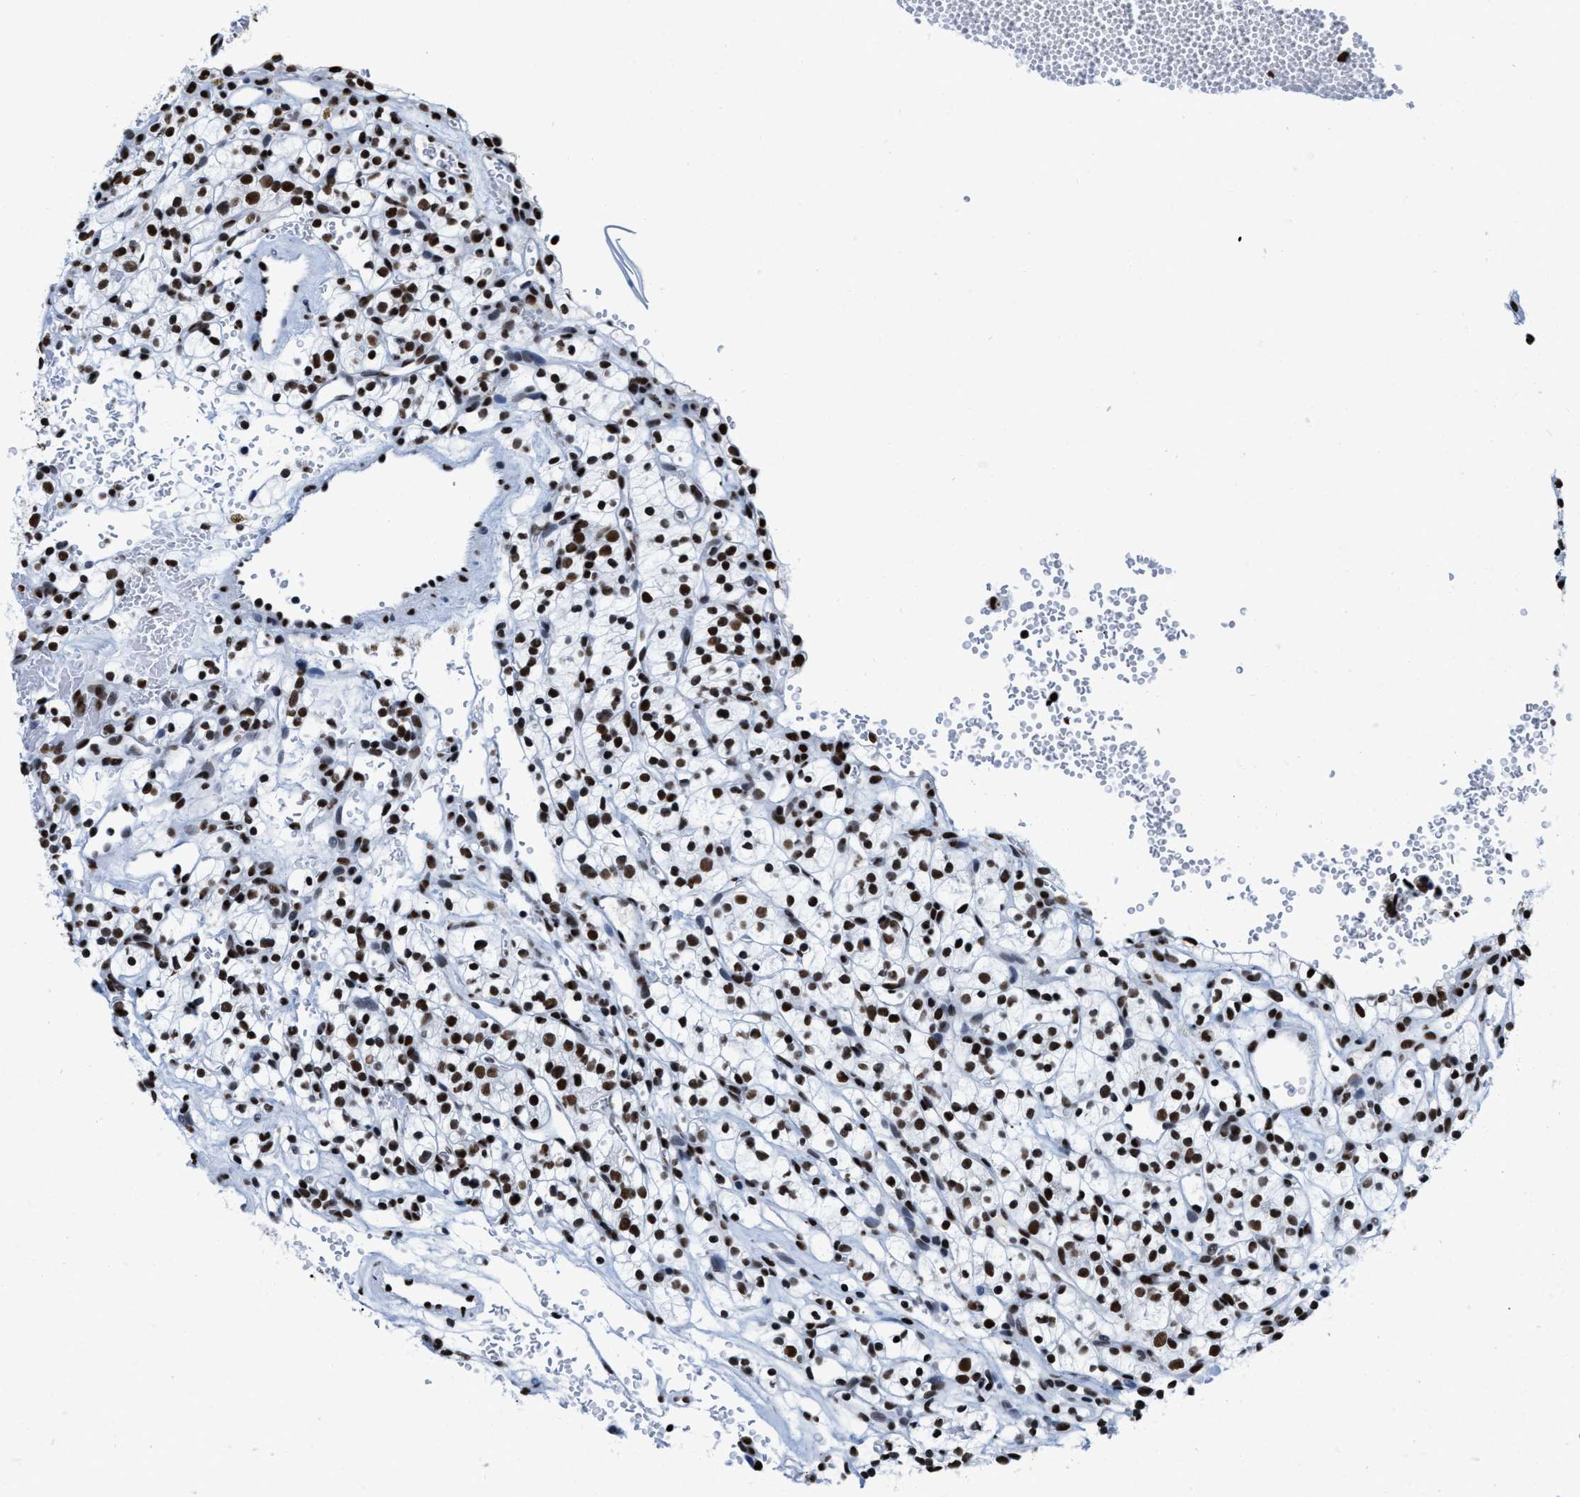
{"staining": {"intensity": "strong", "quantity": ">75%", "location": "nuclear"}, "tissue": "renal cancer", "cell_type": "Tumor cells", "image_type": "cancer", "snomed": [{"axis": "morphology", "description": "Adenocarcinoma, NOS"}, {"axis": "topography", "description": "Kidney"}], "caption": "IHC image of neoplastic tissue: human renal cancer stained using immunohistochemistry reveals high levels of strong protein expression localized specifically in the nuclear of tumor cells, appearing as a nuclear brown color.", "gene": "SMARCC2", "patient": {"sex": "female", "age": 57}}